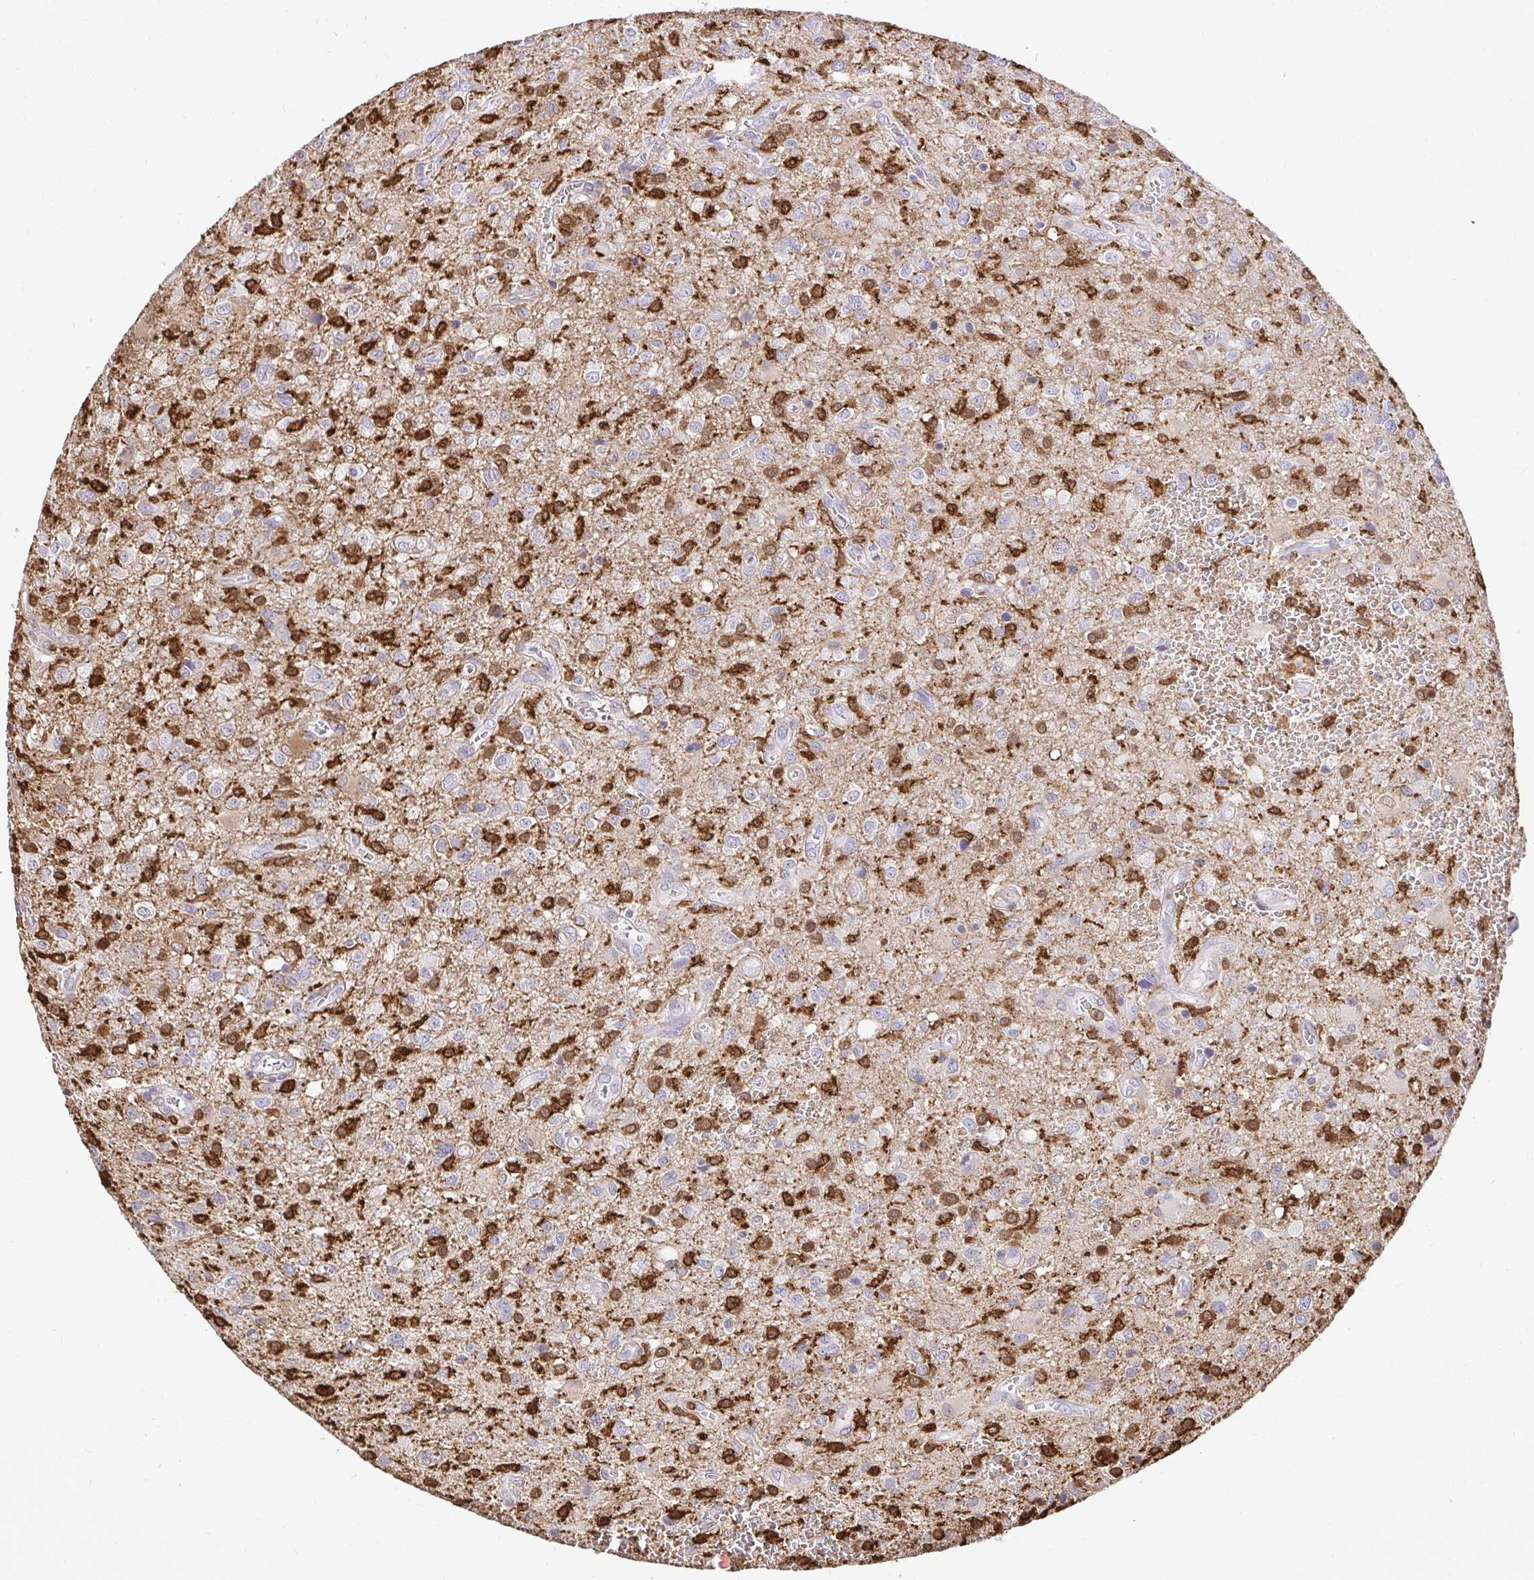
{"staining": {"intensity": "negative", "quantity": "none", "location": "none"}, "tissue": "glioma", "cell_type": "Tumor cells", "image_type": "cancer", "snomed": [{"axis": "morphology", "description": "Glioma, malignant, Low grade"}, {"axis": "topography", "description": "Brain"}], "caption": "This is an IHC micrograph of glioma. There is no expression in tumor cells.", "gene": "GSN", "patient": {"sex": "male", "age": 66}}